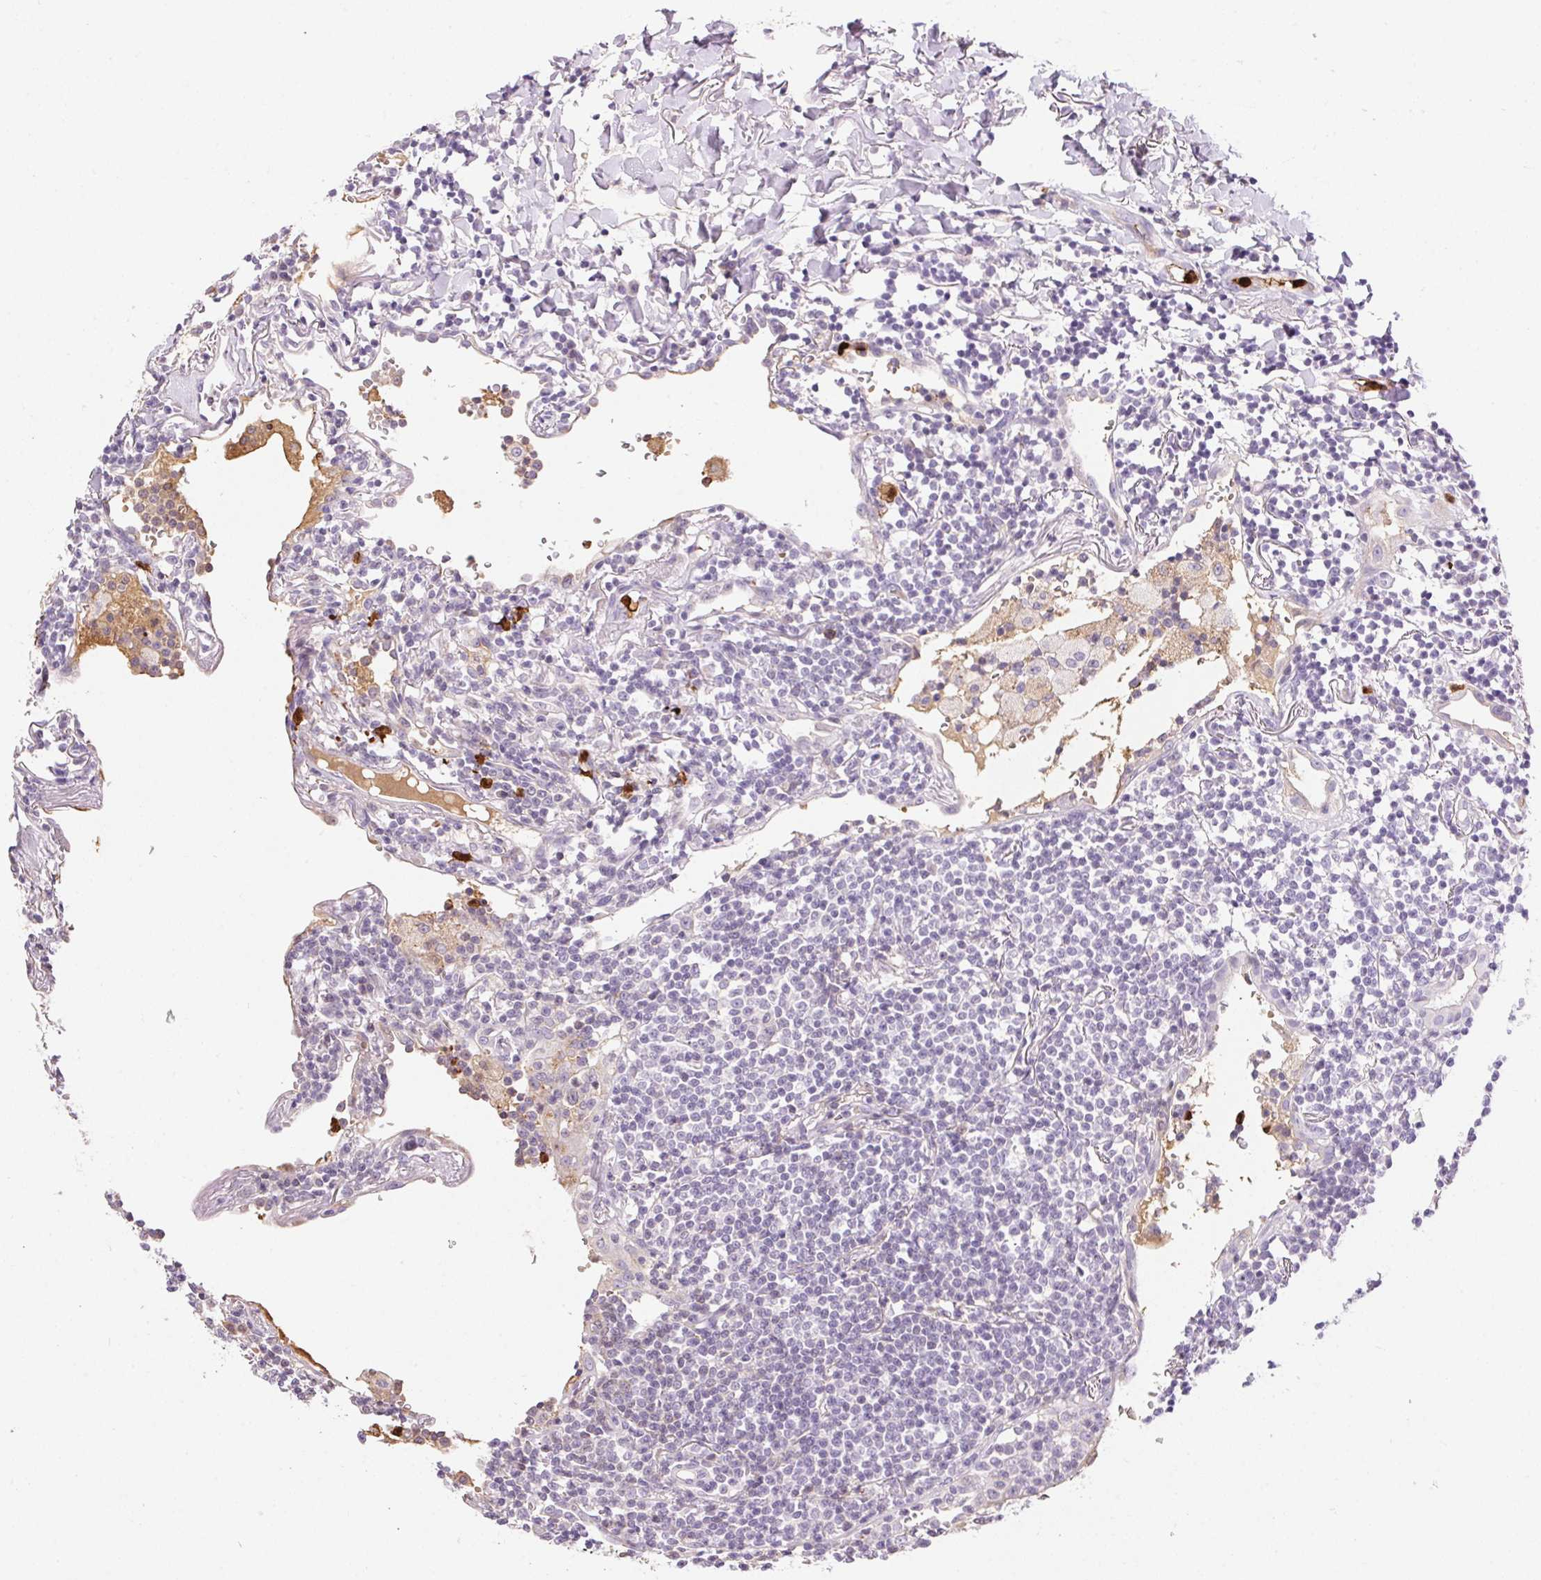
{"staining": {"intensity": "negative", "quantity": "none", "location": "none"}, "tissue": "lymphoma", "cell_type": "Tumor cells", "image_type": "cancer", "snomed": [{"axis": "morphology", "description": "Malignant lymphoma, non-Hodgkin's type, Low grade"}, {"axis": "topography", "description": "Lung"}], "caption": "Photomicrograph shows no protein staining in tumor cells of lymphoma tissue.", "gene": "ORM1", "patient": {"sex": "female", "age": 71}}